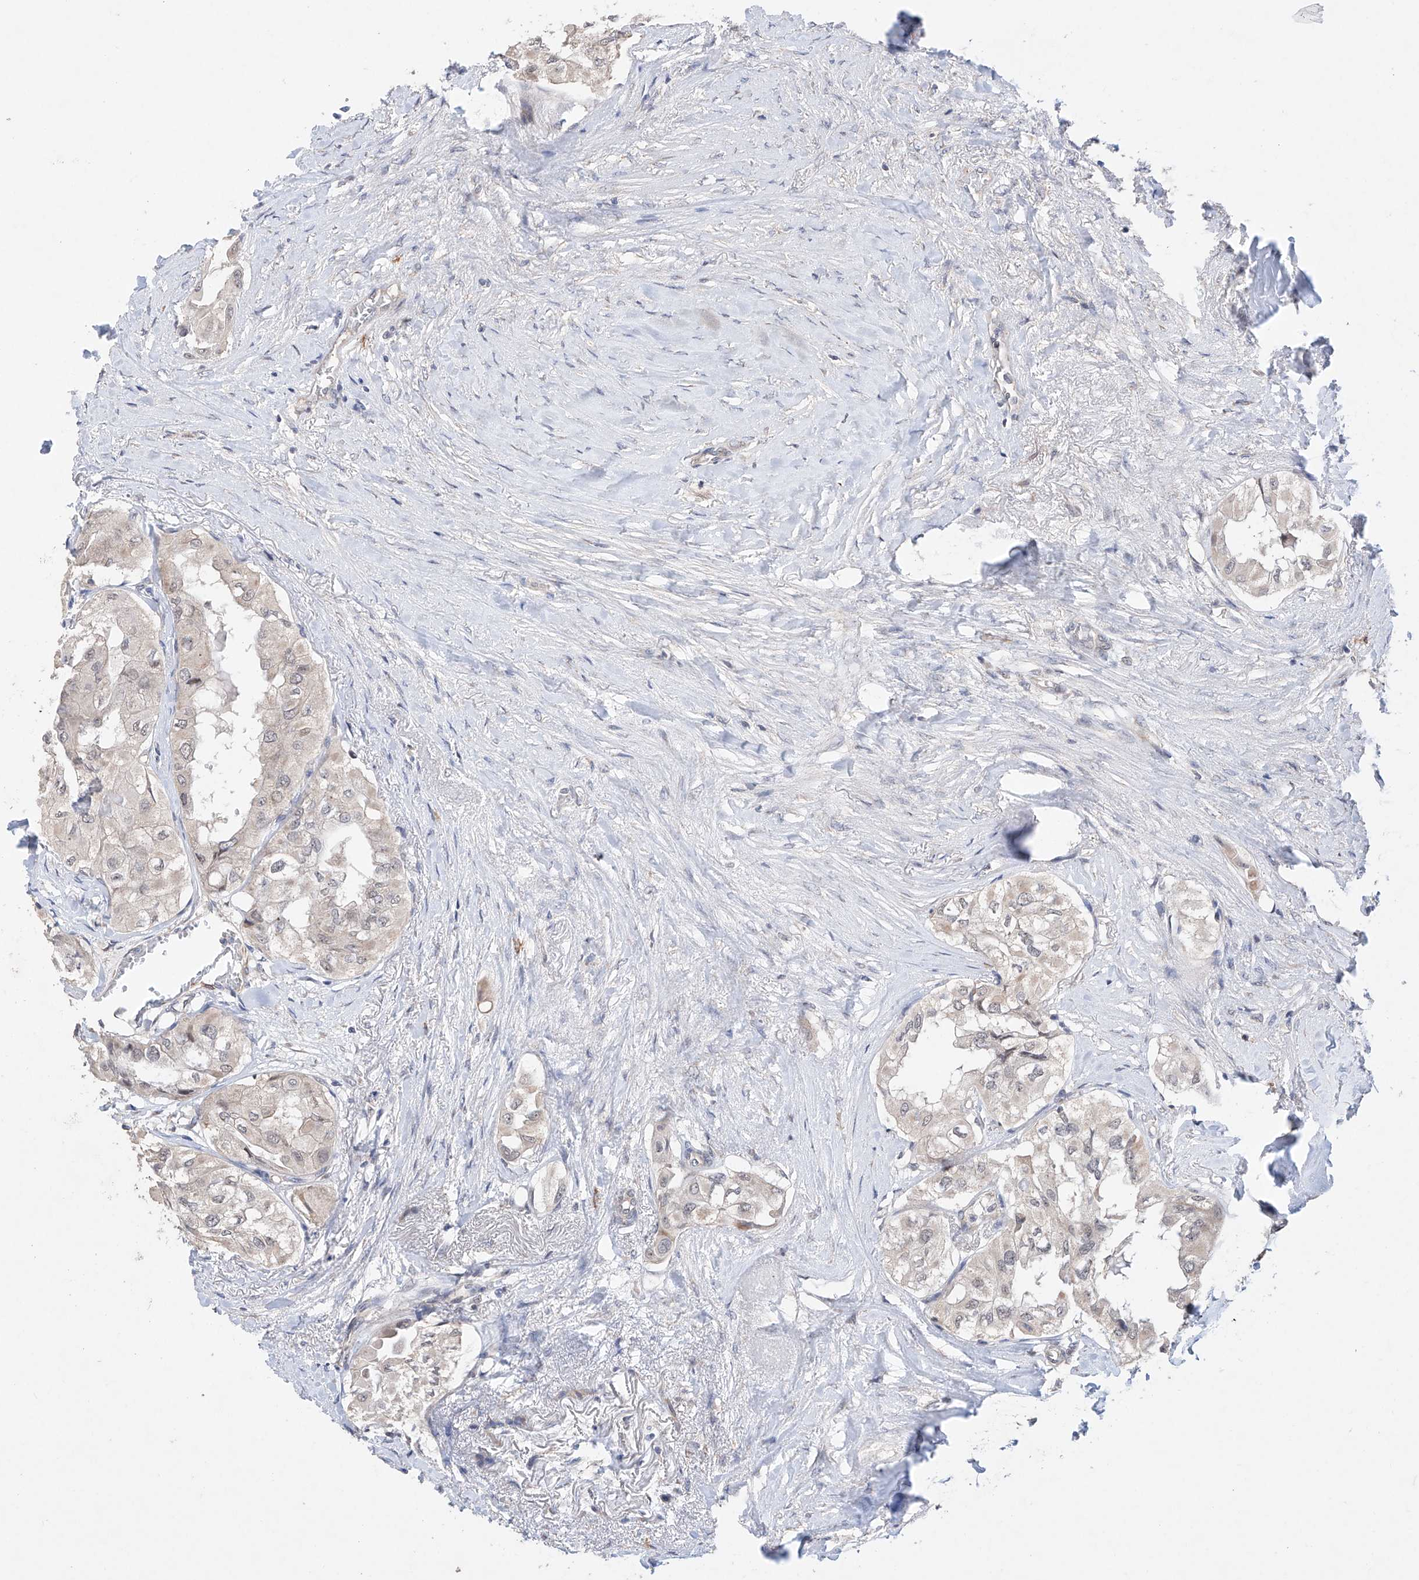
{"staining": {"intensity": "negative", "quantity": "none", "location": "none"}, "tissue": "thyroid cancer", "cell_type": "Tumor cells", "image_type": "cancer", "snomed": [{"axis": "morphology", "description": "Papillary adenocarcinoma, NOS"}, {"axis": "topography", "description": "Thyroid gland"}], "caption": "An immunohistochemistry photomicrograph of thyroid cancer (papillary adenocarcinoma) is shown. There is no staining in tumor cells of thyroid cancer (papillary adenocarcinoma).", "gene": "AFG1L", "patient": {"sex": "female", "age": 59}}